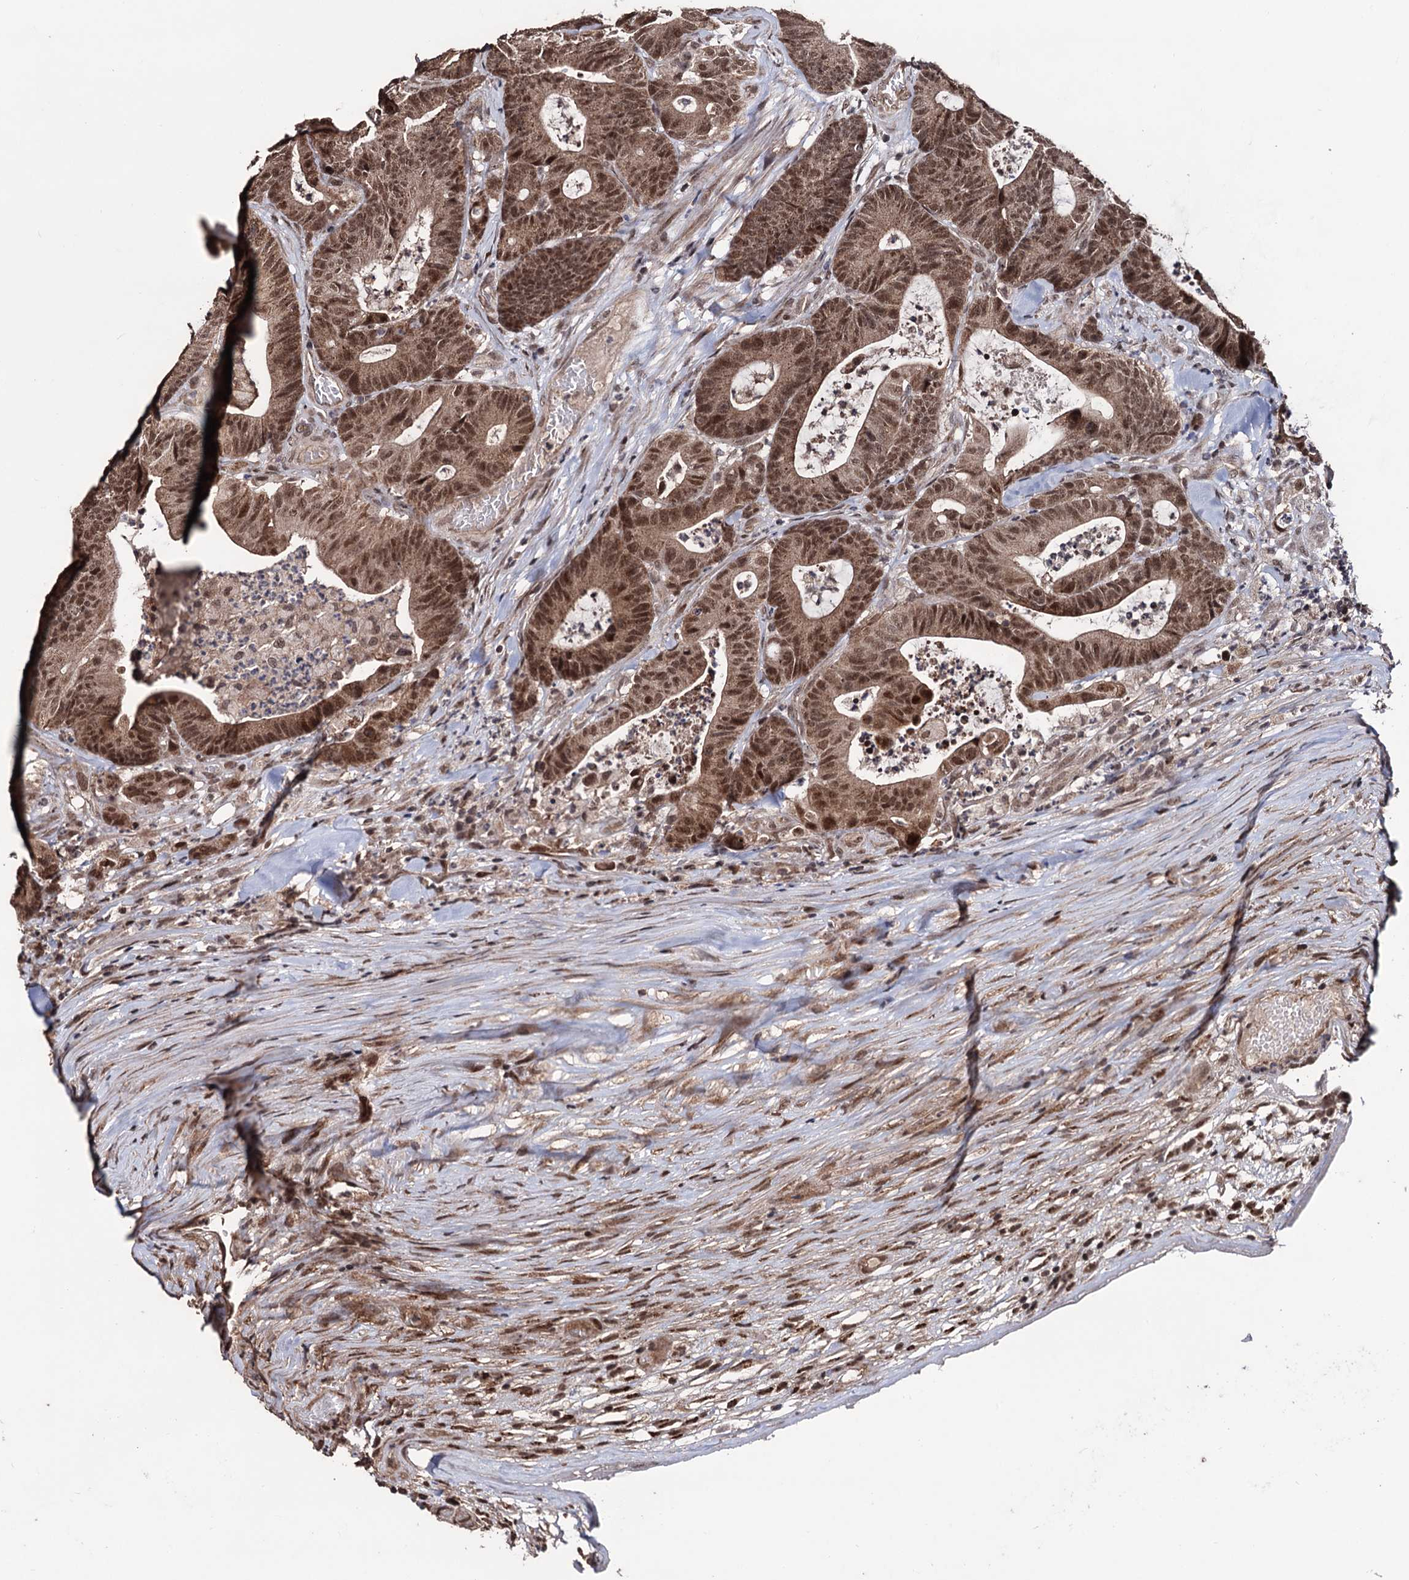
{"staining": {"intensity": "moderate", "quantity": ">75%", "location": "cytoplasmic/membranous,nuclear"}, "tissue": "colorectal cancer", "cell_type": "Tumor cells", "image_type": "cancer", "snomed": [{"axis": "morphology", "description": "Adenocarcinoma, NOS"}, {"axis": "topography", "description": "Colon"}], "caption": "A brown stain labels moderate cytoplasmic/membranous and nuclear expression of a protein in human colorectal cancer (adenocarcinoma) tumor cells. Using DAB (brown) and hematoxylin (blue) stains, captured at high magnification using brightfield microscopy.", "gene": "KLF5", "patient": {"sex": "female", "age": 84}}